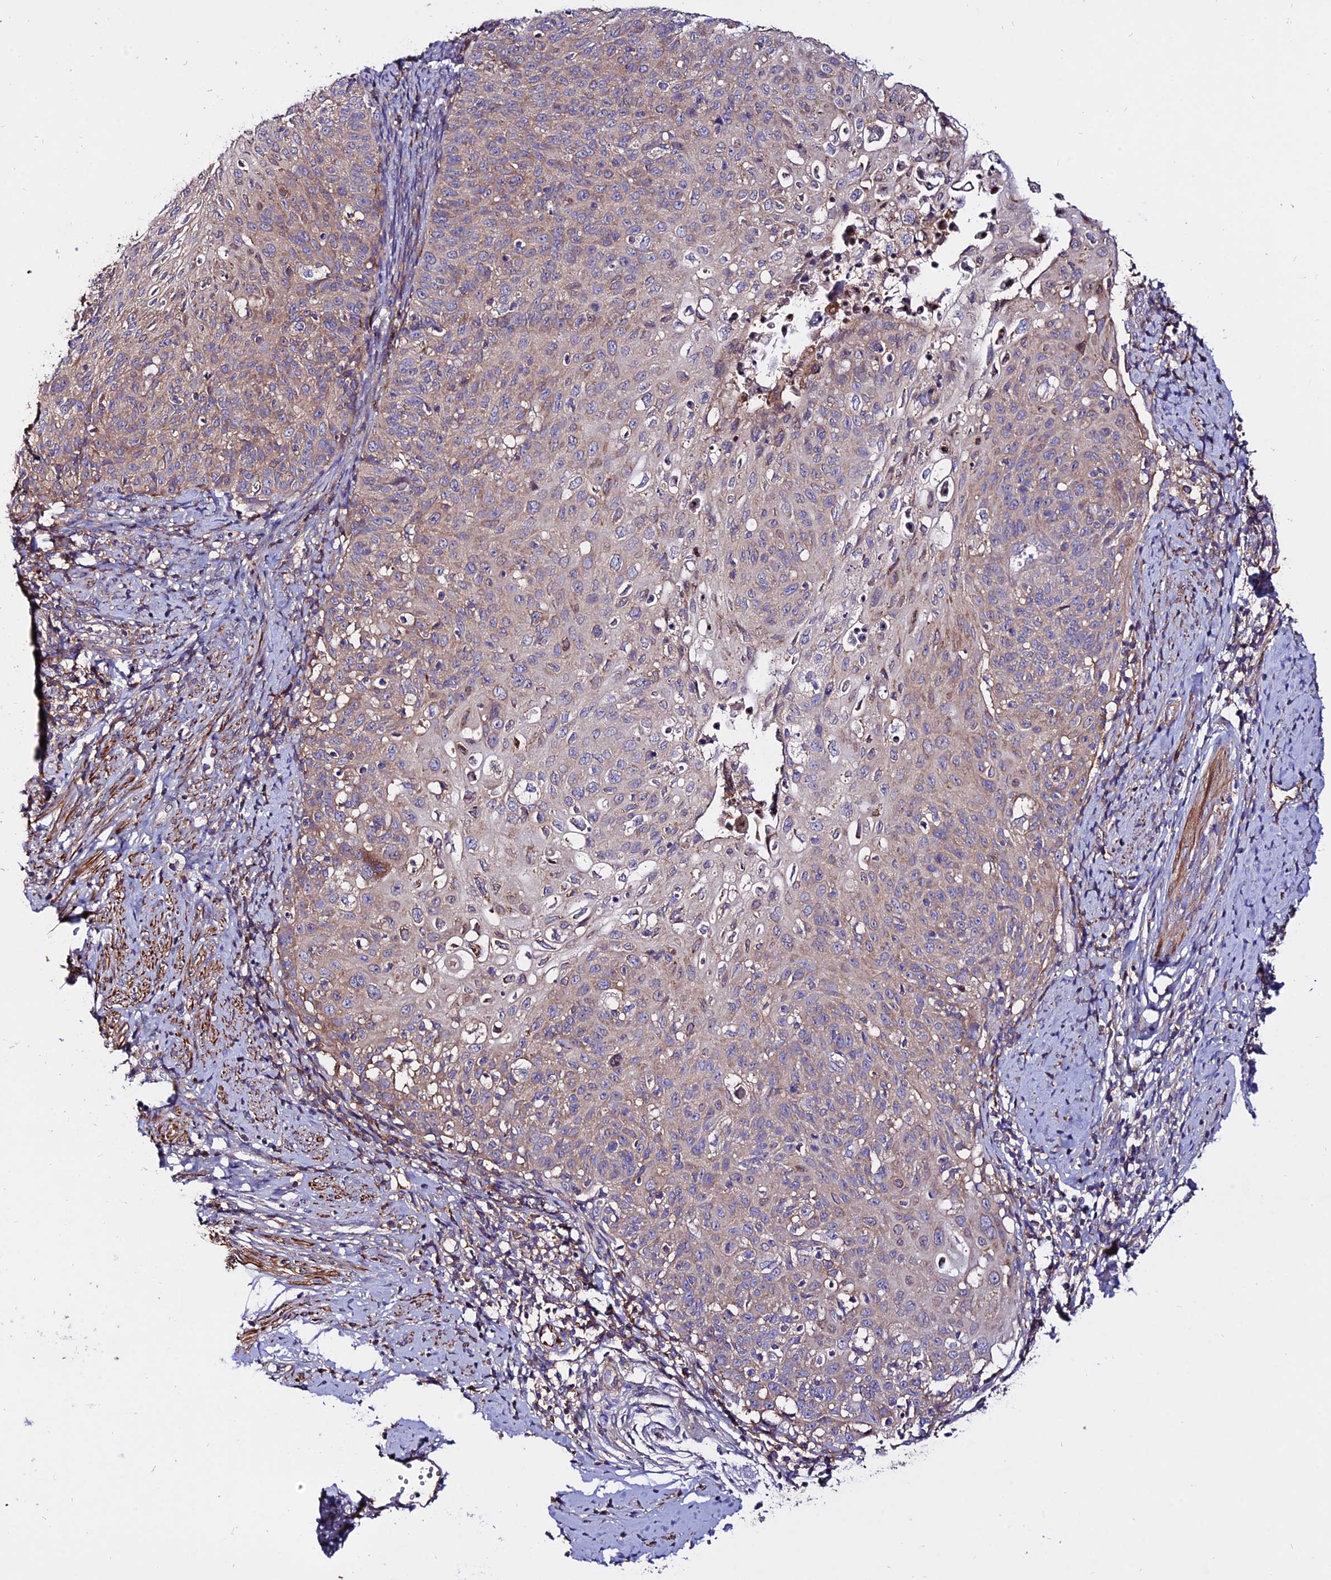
{"staining": {"intensity": "weak", "quantity": "25%-75%", "location": "cytoplasmic/membranous"}, "tissue": "cervical cancer", "cell_type": "Tumor cells", "image_type": "cancer", "snomed": [{"axis": "morphology", "description": "Squamous cell carcinoma, NOS"}, {"axis": "topography", "description": "Cervix"}], "caption": "This is an image of IHC staining of cervical squamous cell carcinoma, which shows weak positivity in the cytoplasmic/membranous of tumor cells.", "gene": "PYM1", "patient": {"sex": "female", "age": 70}}